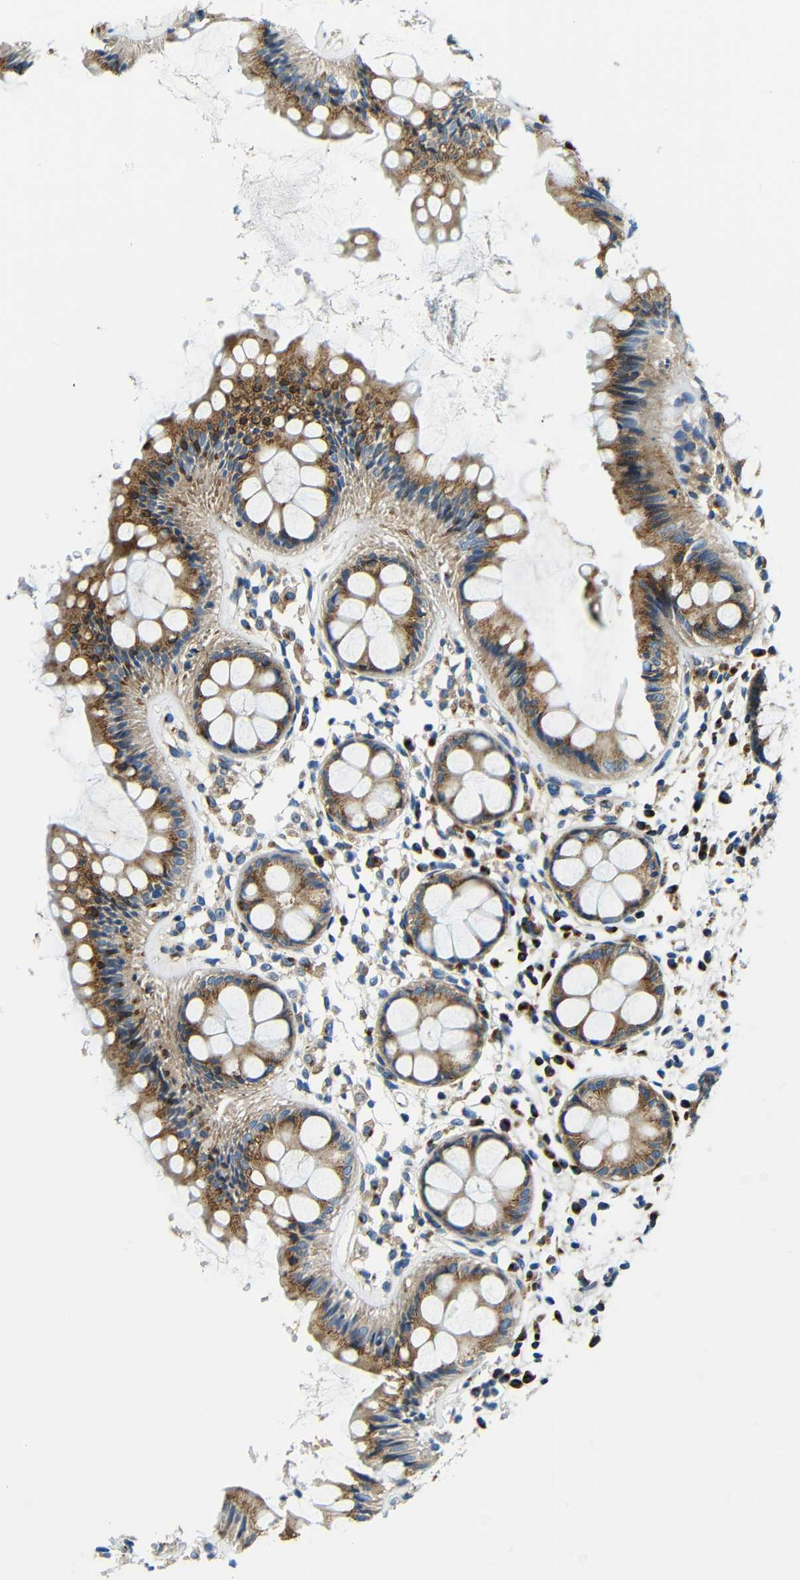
{"staining": {"intensity": "moderate", "quantity": ">75%", "location": "cytoplasmic/membranous"}, "tissue": "rectum", "cell_type": "Glandular cells", "image_type": "normal", "snomed": [{"axis": "morphology", "description": "Normal tissue, NOS"}, {"axis": "topography", "description": "Rectum"}], "caption": "This is a histology image of immunohistochemistry (IHC) staining of unremarkable rectum, which shows moderate positivity in the cytoplasmic/membranous of glandular cells.", "gene": "USO1", "patient": {"sex": "female", "age": 66}}